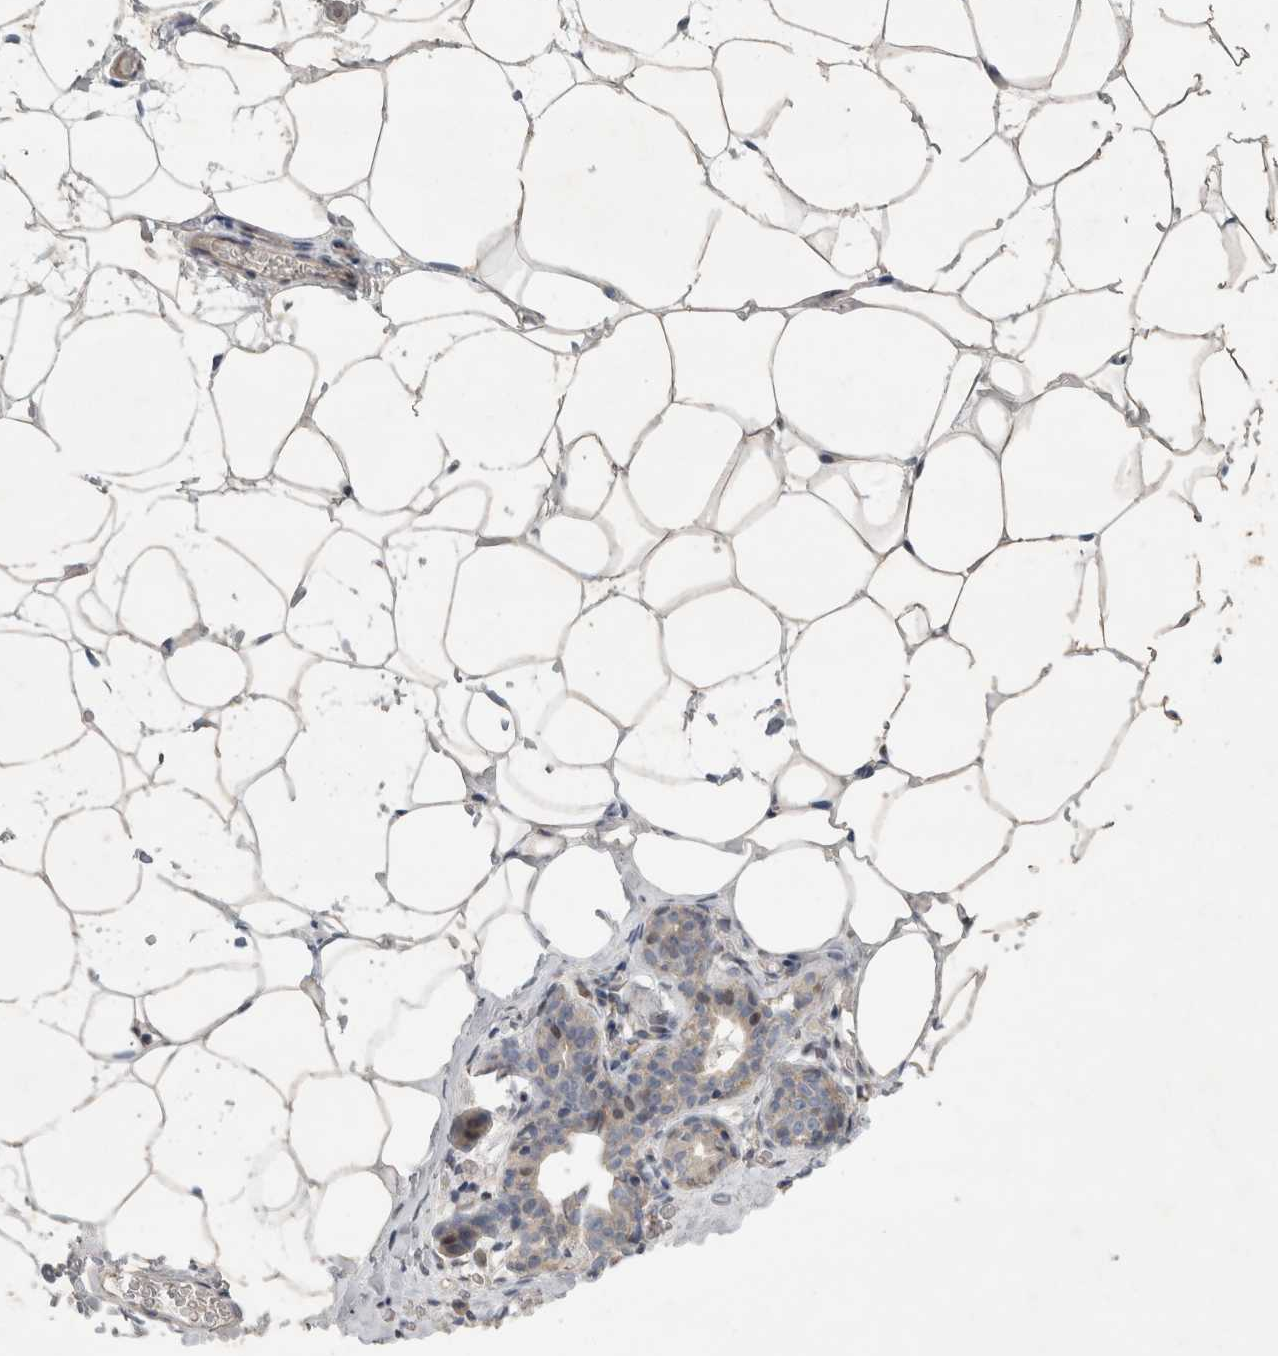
{"staining": {"intensity": "negative", "quantity": "none", "location": "none"}, "tissue": "adipose tissue", "cell_type": "Adipocytes", "image_type": "normal", "snomed": [{"axis": "morphology", "description": "Normal tissue, NOS"}, {"axis": "morphology", "description": "Fibrosis, NOS"}, {"axis": "topography", "description": "Breast"}, {"axis": "topography", "description": "Adipose tissue"}], "caption": "Immunohistochemistry histopathology image of benign adipose tissue stained for a protein (brown), which shows no positivity in adipocytes.", "gene": "C8orf58", "patient": {"sex": "female", "age": 39}}